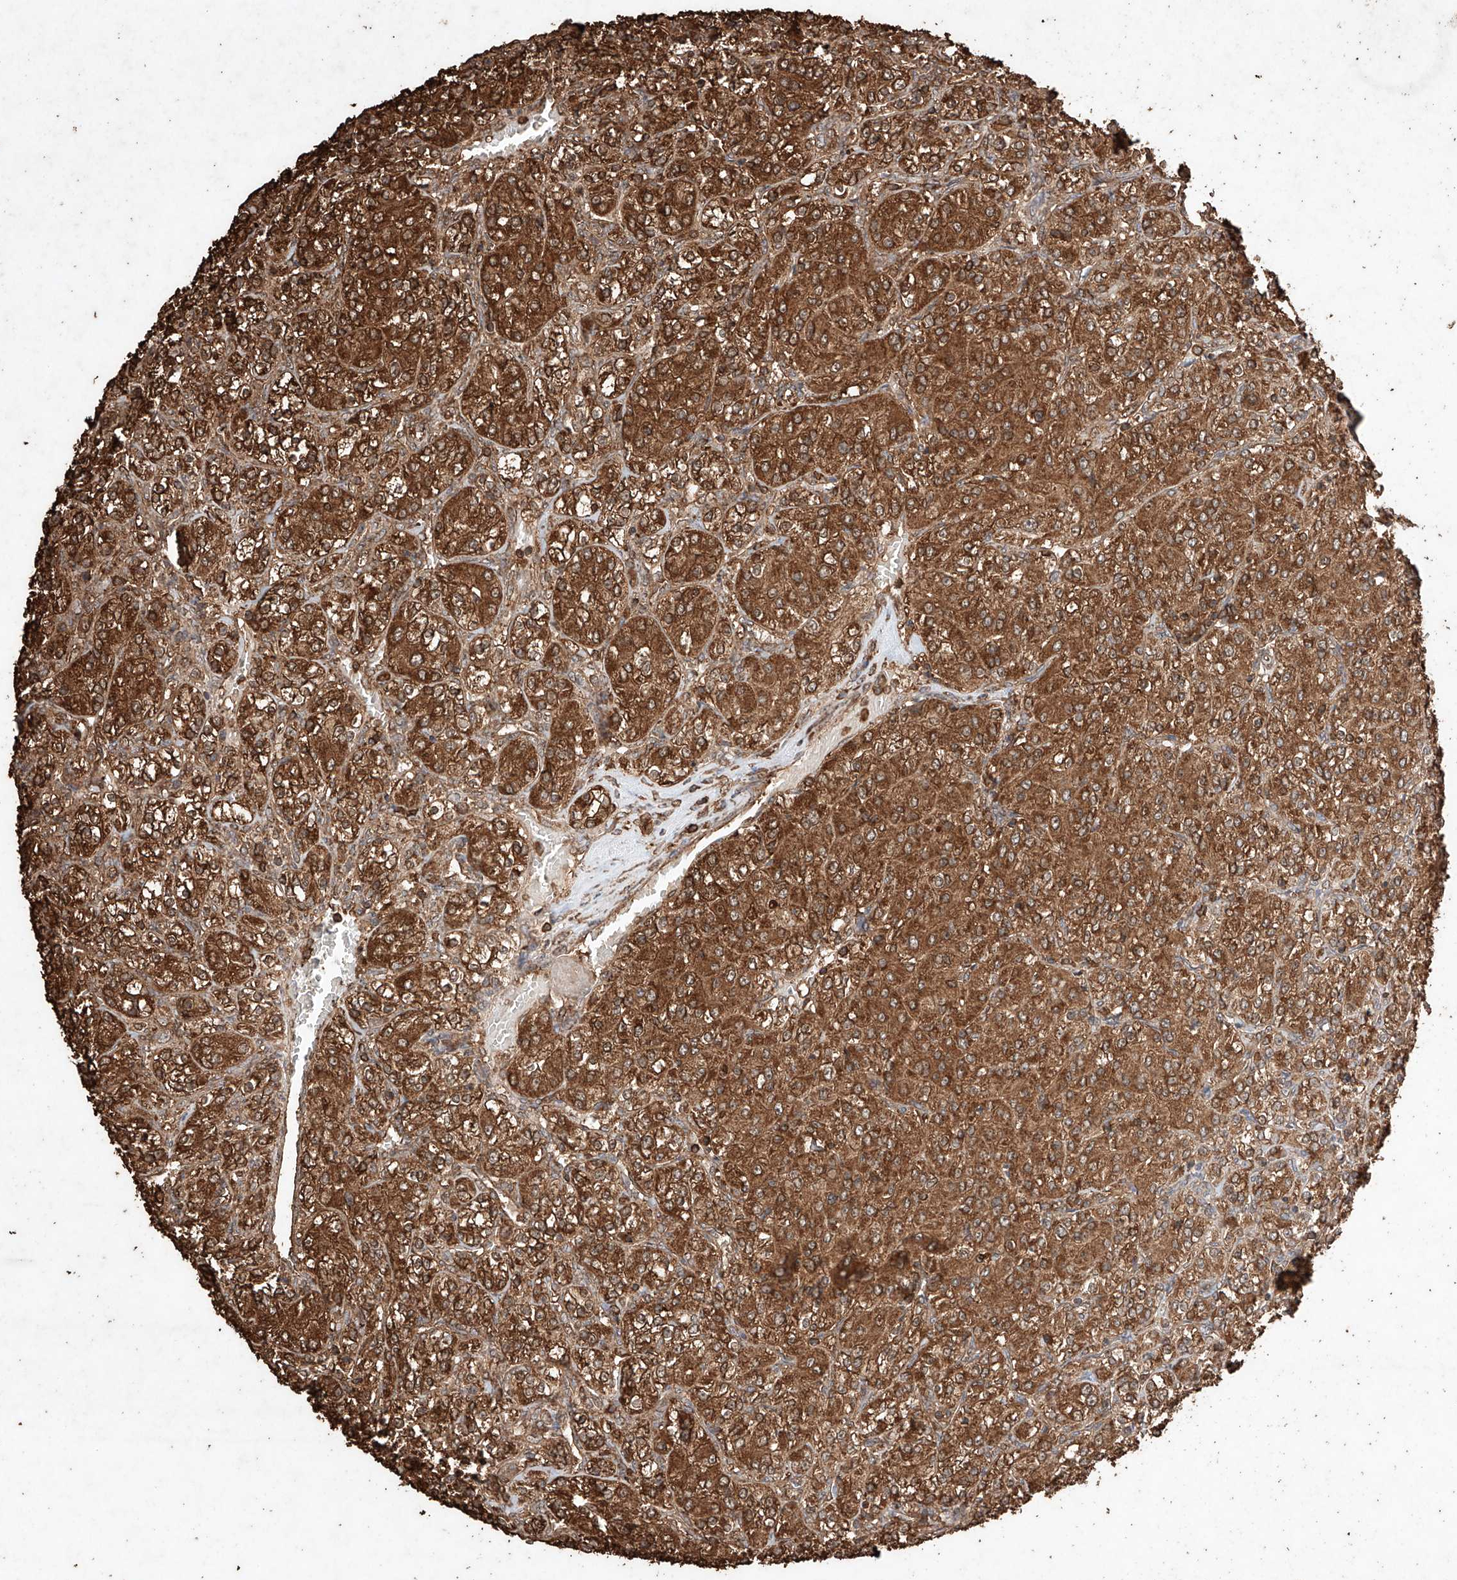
{"staining": {"intensity": "strong", "quantity": ">75%", "location": "cytoplasmic/membranous"}, "tissue": "renal cancer", "cell_type": "Tumor cells", "image_type": "cancer", "snomed": [{"axis": "morphology", "description": "Adenocarcinoma, NOS"}, {"axis": "topography", "description": "Kidney"}], "caption": "This micrograph demonstrates renal cancer stained with immunohistochemistry to label a protein in brown. The cytoplasmic/membranous of tumor cells show strong positivity for the protein. Nuclei are counter-stained blue.", "gene": "M6PR", "patient": {"sex": "male", "age": 77}}